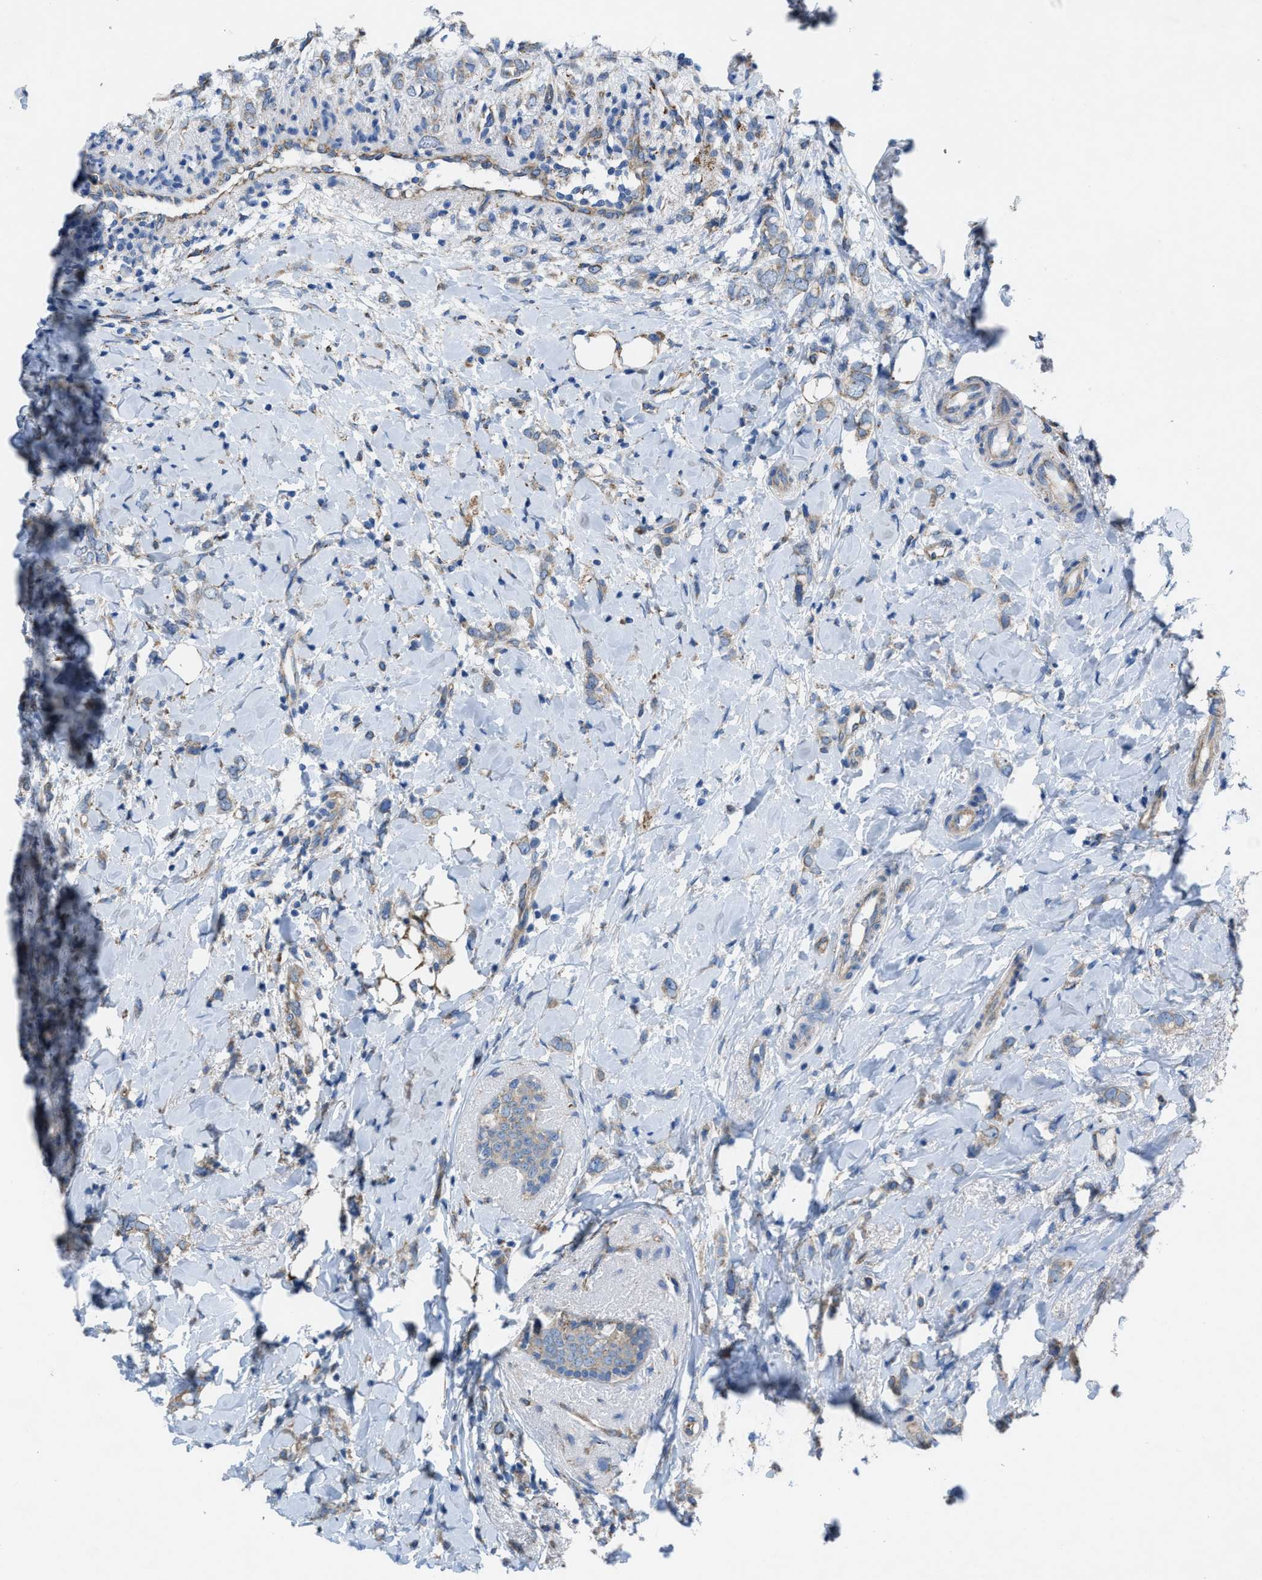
{"staining": {"intensity": "weak", "quantity": "25%-75%", "location": "cytoplasmic/membranous"}, "tissue": "breast cancer", "cell_type": "Tumor cells", "image_type": "cancer", "snomed": [{"axis": "morphology", "description": "Normal tissue, NOS"}, {"axis": "morphology", "description": "Lobular carcinoma"}, {"axis": "topography", "description": "Breast"}], "caption": "Lobular carcinoma (breast) stained for a protein shows weak cytoplasmic/membranous positivity in tumor cells.", "gene": "DOLPP1", "patient": {"sex": "female", "age": 47}}